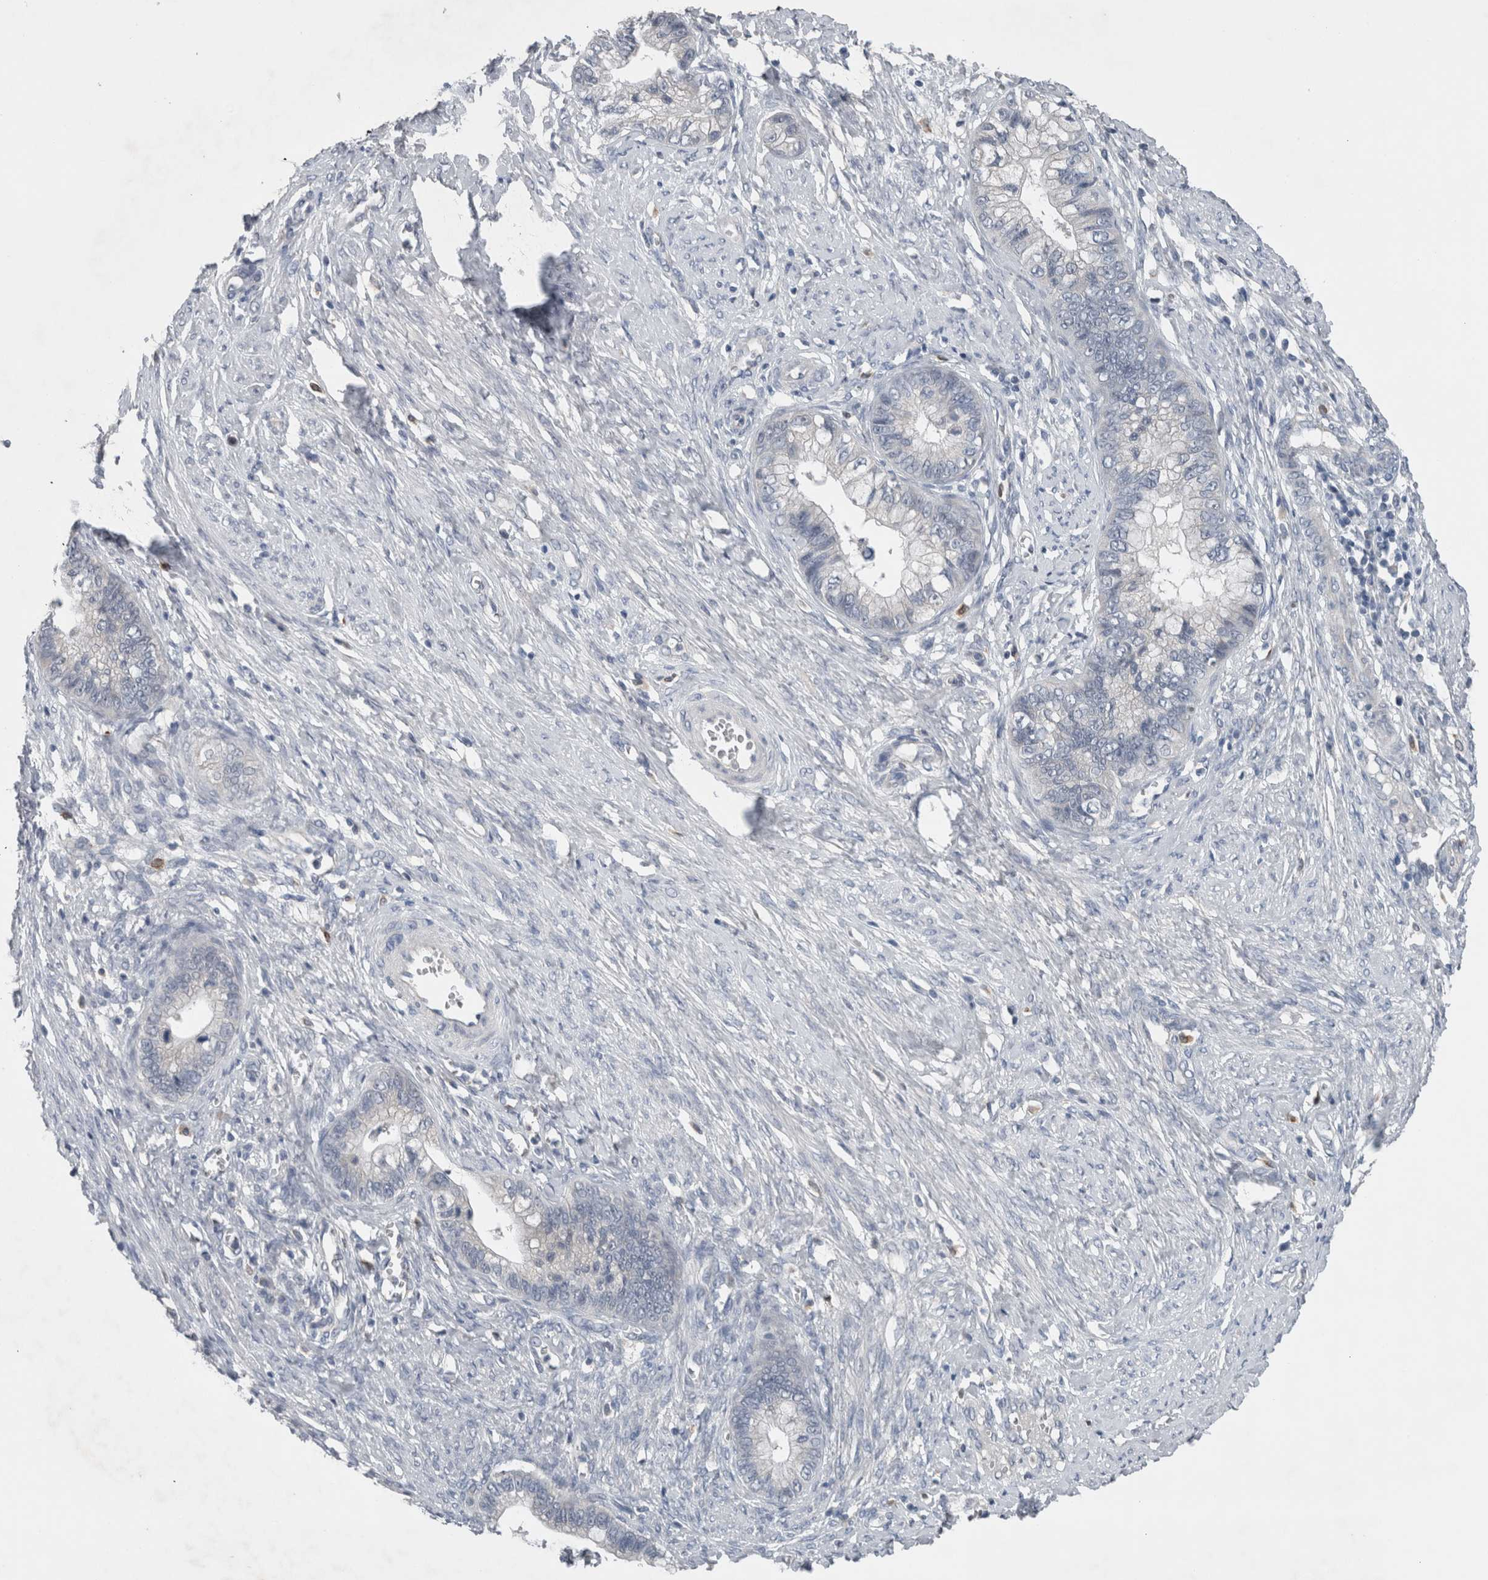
{"staining": {"intensity": "negative", "quantity": "none", "location": "none"}, "tissue": "cervical cancer", "cell_type": "Tumor cells", "image_type": "cancer", "snomed": [{"axis": "morphology", "description": "Adenocarcinoma, NOS"}, {"axis": "topography", "description": "Cervix"}], "caption": "Tumor cells are negative for brown protein staining in cervical cancer.", "gene": "CRNN", "patient": {"sex": "female", "age": 44}}